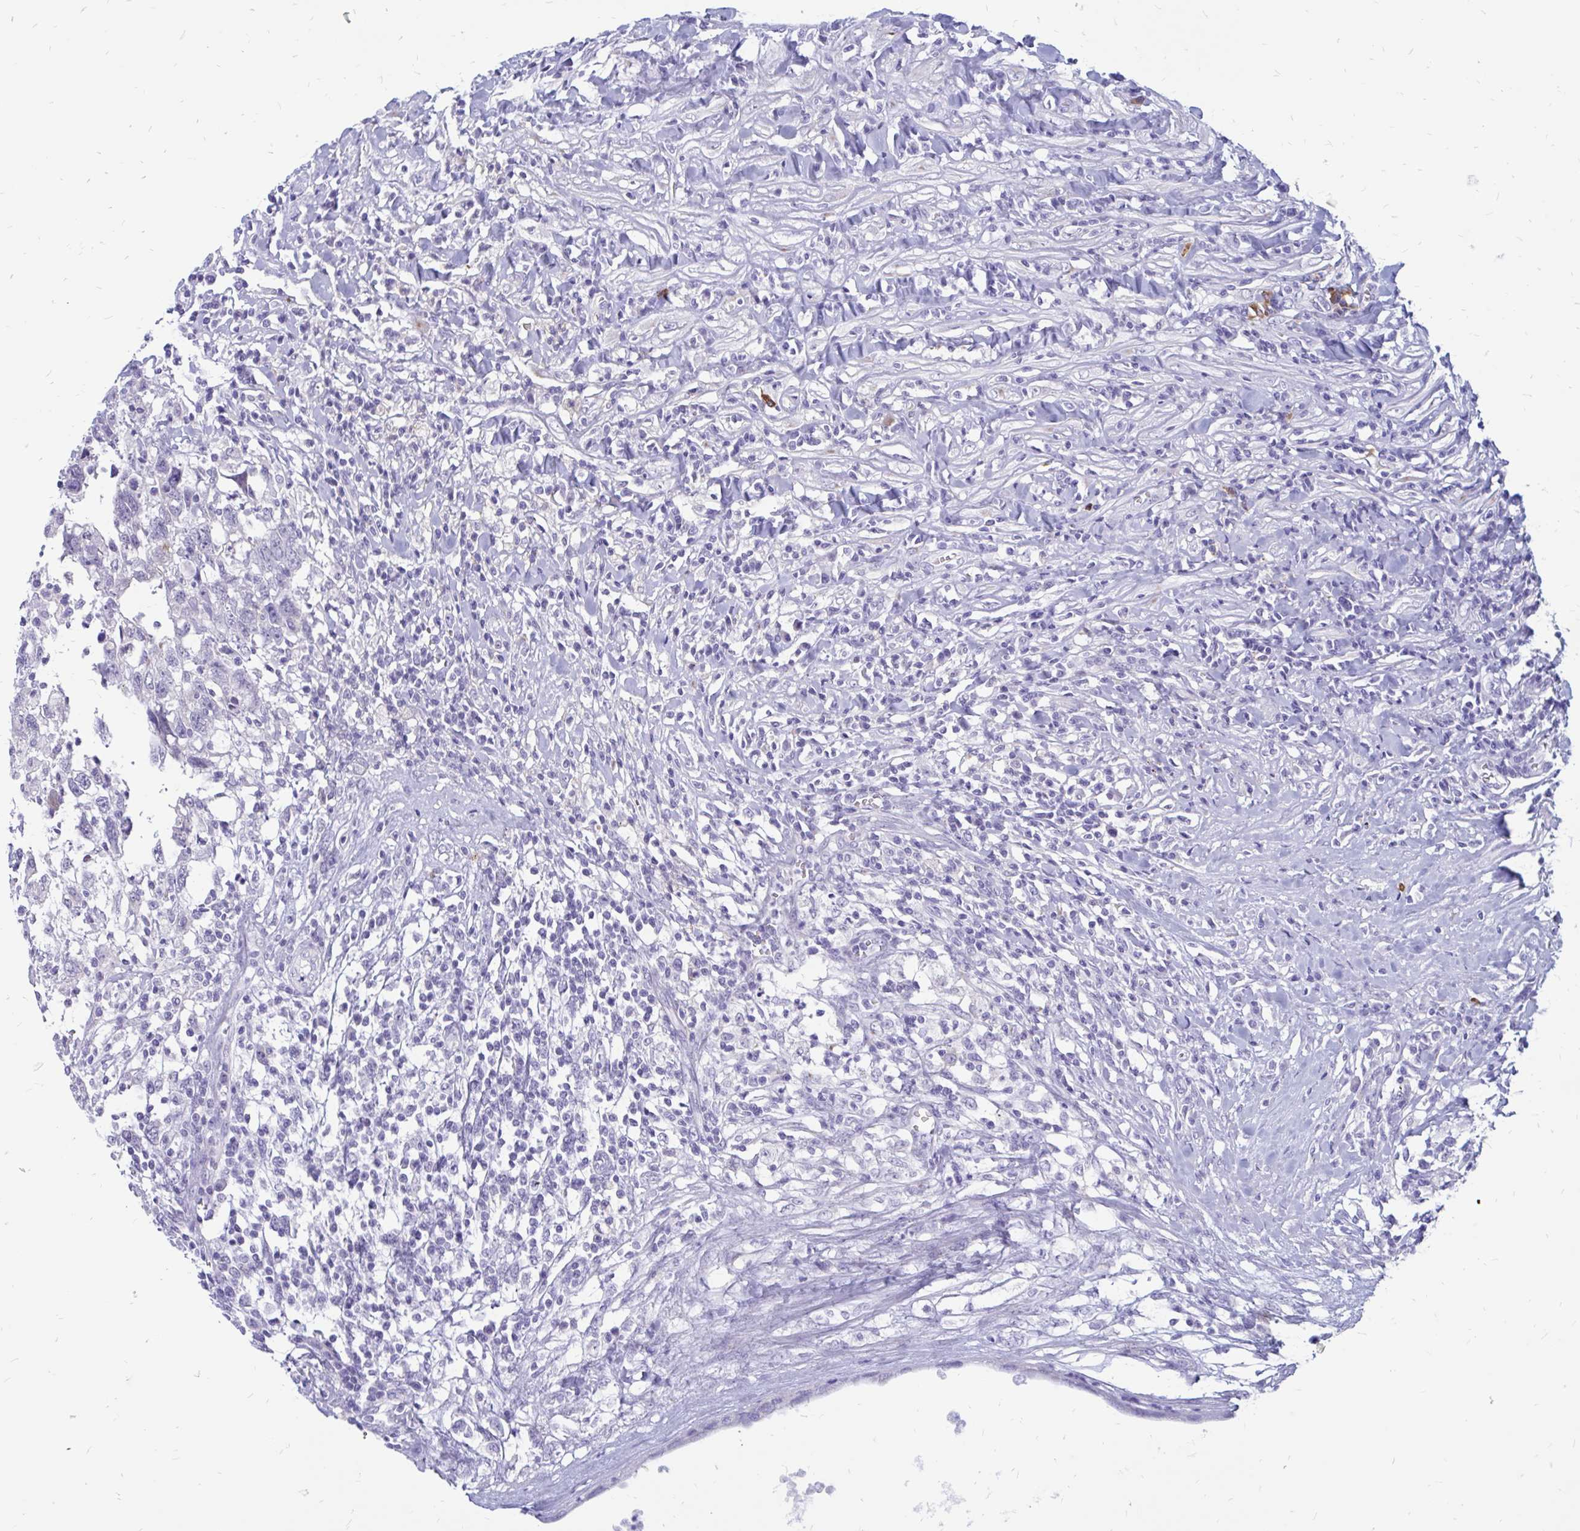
{"staining": {"intensity": "negative", "quantity": "none", "location": "none"}, "tissue": "testis cancer", "cell_type": "Tumor cells", "image_type": "cancer", "snomed": [{"axis": "morphology", "description": "Seminoma, NOS"}, {"axis": "morphology", "description": "Carcinoma, Embryonal, NOS"}, {"axis": "topography", "description": "Testis"}], "caption": "IHC of human testis embryonal carcinoma exhibits no positivity in tumor cells. Brightfield microscopy of immunohistochemistry (IHC) stained with DAB (brown) and hematoxylin (blue), captured at high magnification.", "gene": "IGSF5", "patient": {"sex": "male", "age": 29}}